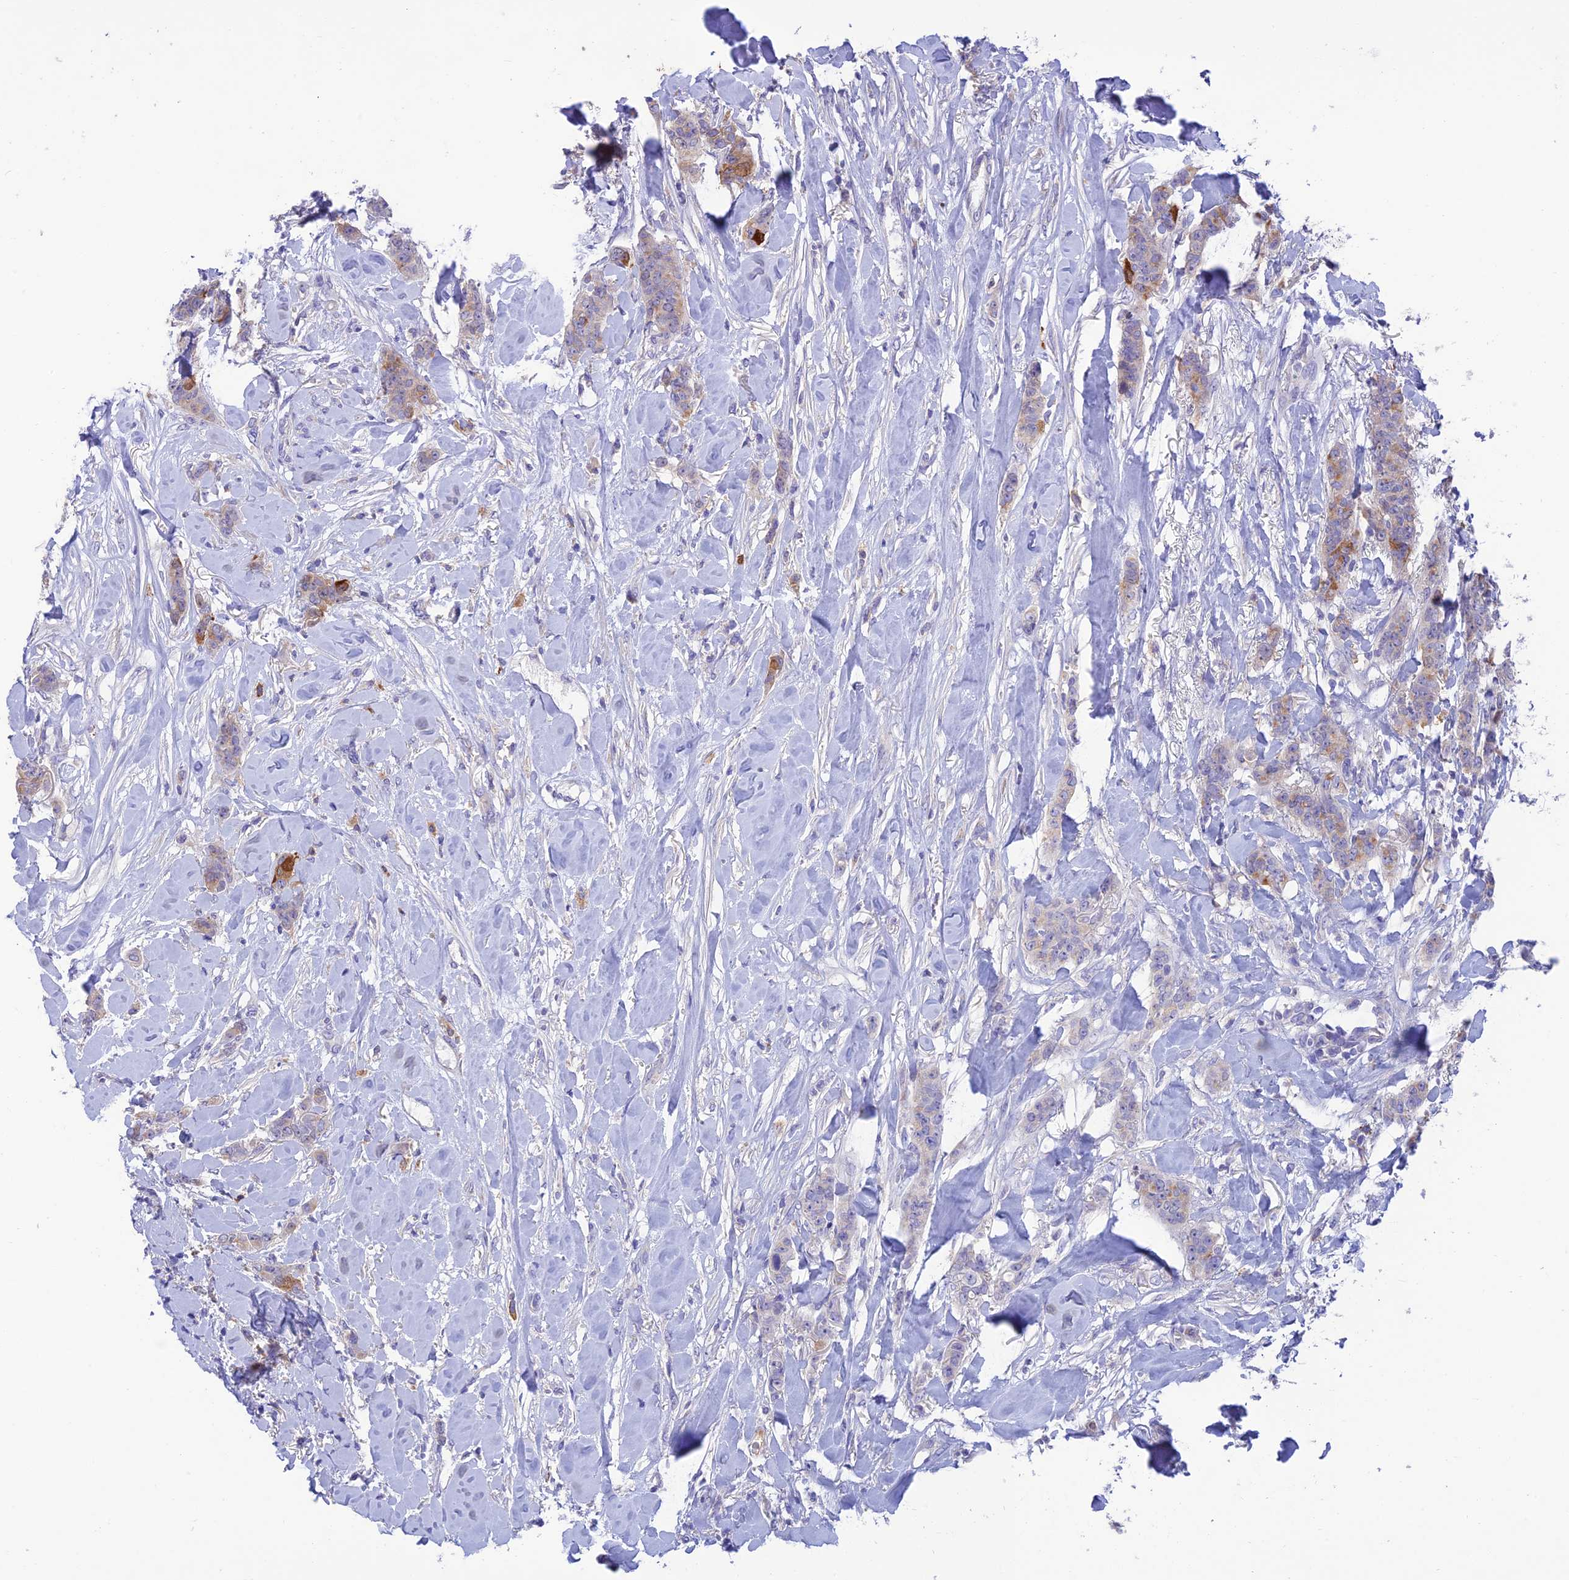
{"staining": {"intensity": "moderate", "quantity": "<25%", "location": "cytoplasmic/membranous"}, "tissue": "breast cancer", "cell_type": "Tumor cells", "image_type": "cancer", "snomed": [{"axis": "morphology", "description": "Duct carcinoma"}, {"axis": "topography", "description": "Breast"}], "caption": "The image shows immunohistochemical staining of invasive ductal carcinoma (breast). There is moderate cytoplasmic/membranous staining is appreciated in about <25% of tumor cells. (brown staining indicates protein expression, while blue staining denotes nuclei).", "gene": "SFT2D2", "patient": {"sex": "female", "age": 40}}